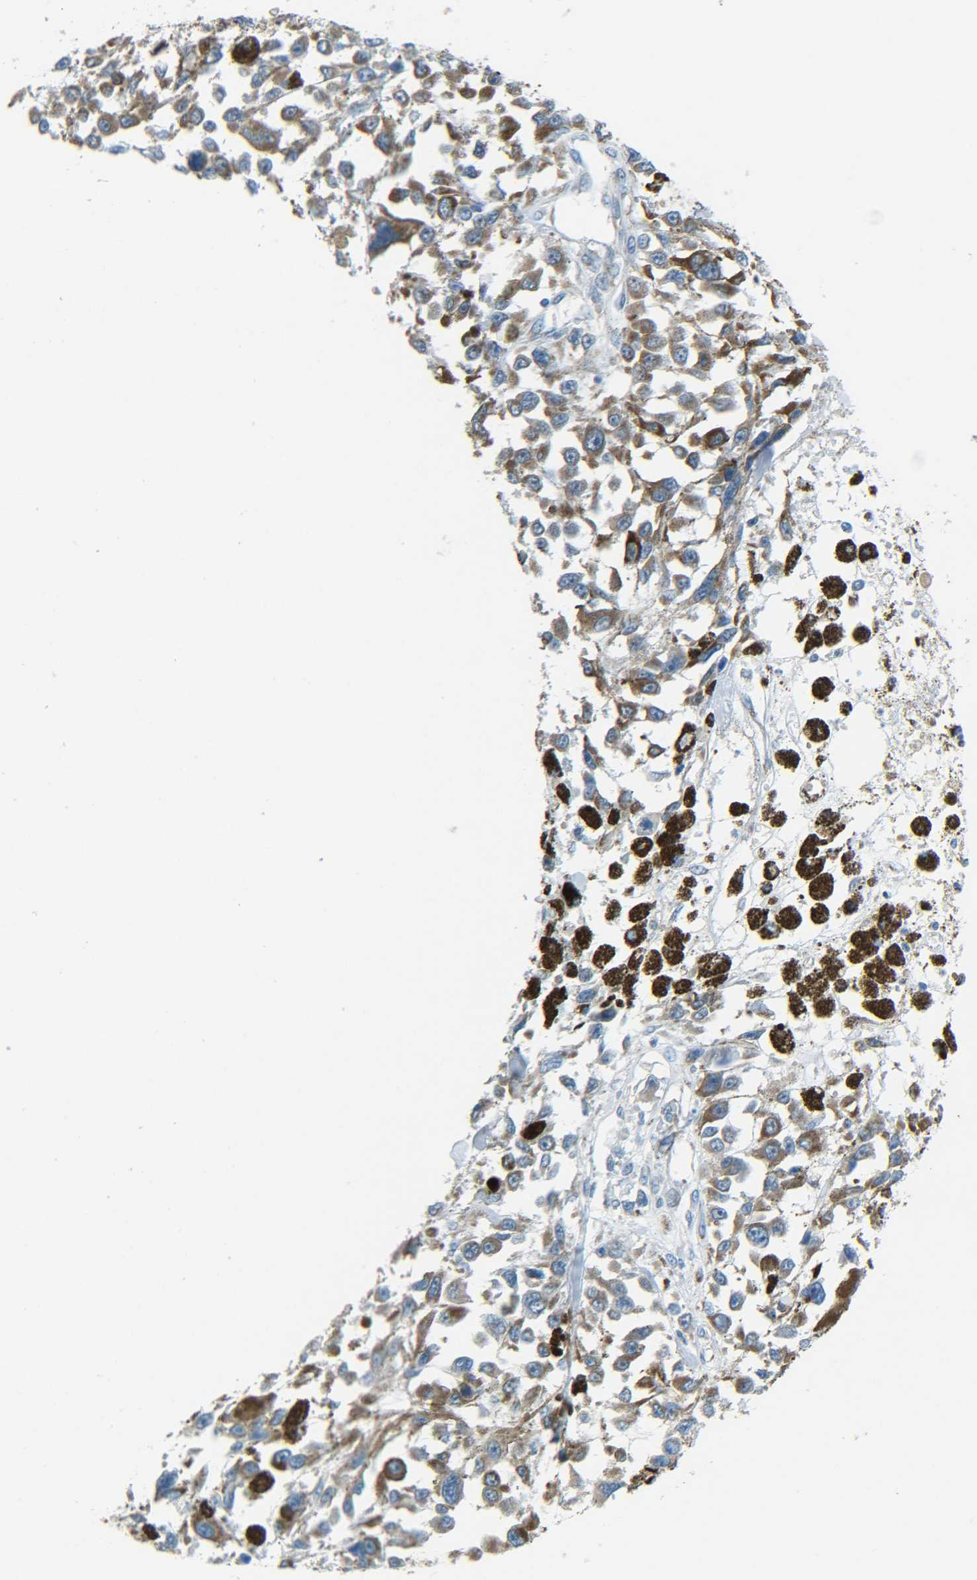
{"staining": {"intensity": "moderate", "quantity": ">75%", "location": "cytoplasmic/membranous"}, "tissue": "melanoma", "cell_type": "Tumor cells", "image_type": "cancer", "snomed": [{"axis": "morphology", "description": "Malignant melanoma, Metastatic site"}, {"axis": "topography", "description": "Lymph node"}], "caption": "Approximately >75% of tumor cells in human melanoma demonstrate moderate cytoplasmic/membranous protein staining as visualized by brown immunohistochemical staining.", "gene": "CYB5R1", "patient": {"sex": "male", "age": 59}}